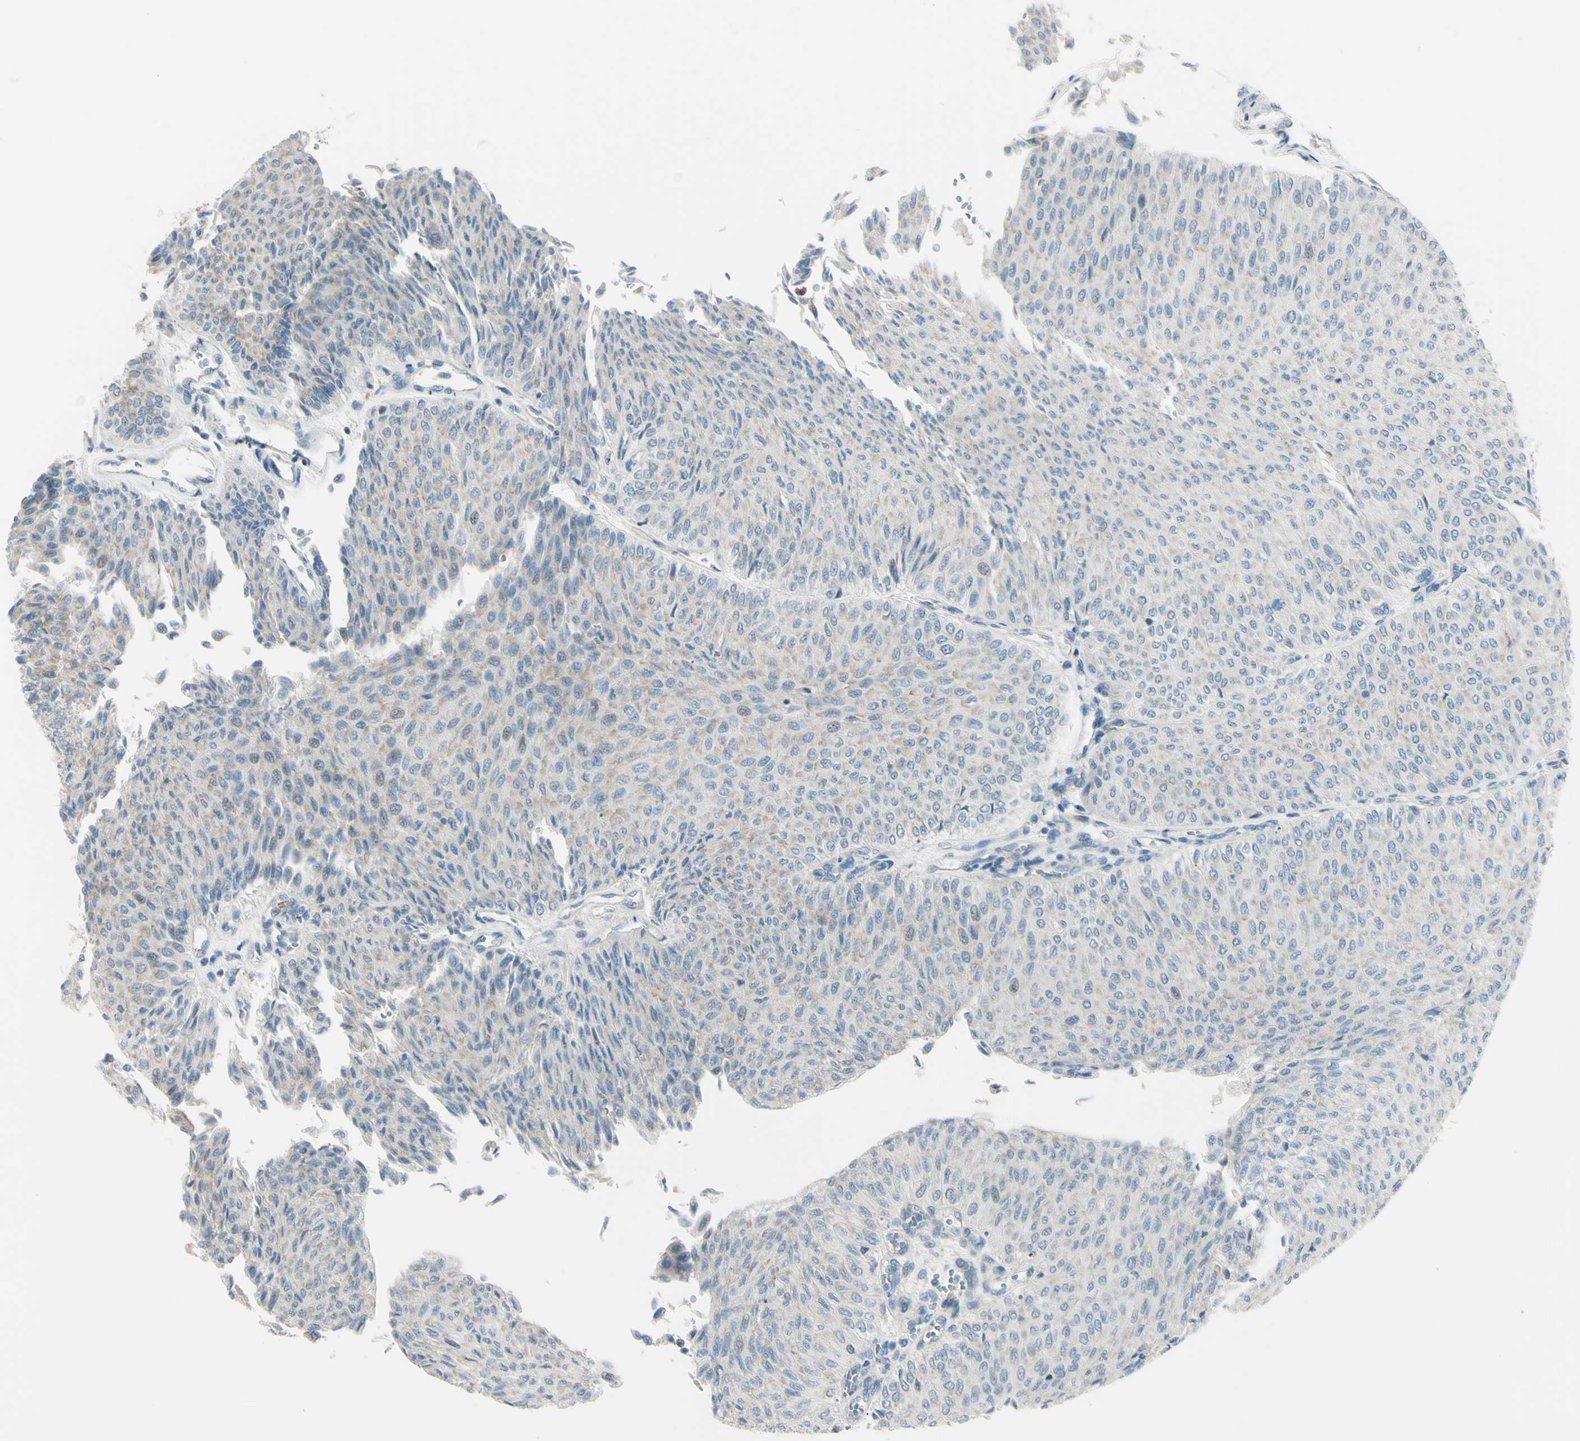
{"staining": {"intensity": "weak", "quantity": "25%-75%", "location": "cytoplasmic/membranous"}, "tissue": "urothelial cancer", "cell_type": "Tumor cells", "image_type": "cancer", "snomed": [{"axis": "morphology", "description": "Urothelial carcinoma, Low grade"}, {"axis": "topography", "description": "Urinary bladder"}], "caption": "Urothelial carcinoma (low-grade) stained with DAB (3,3'-diaminobenzidine) IHC exhibits low levels of weak cytoplasmic/membranous positivity in about 25%-75% of tumor cells.", "gene": "LMTK2", "patient": {"sex": "male", "age": 78}}